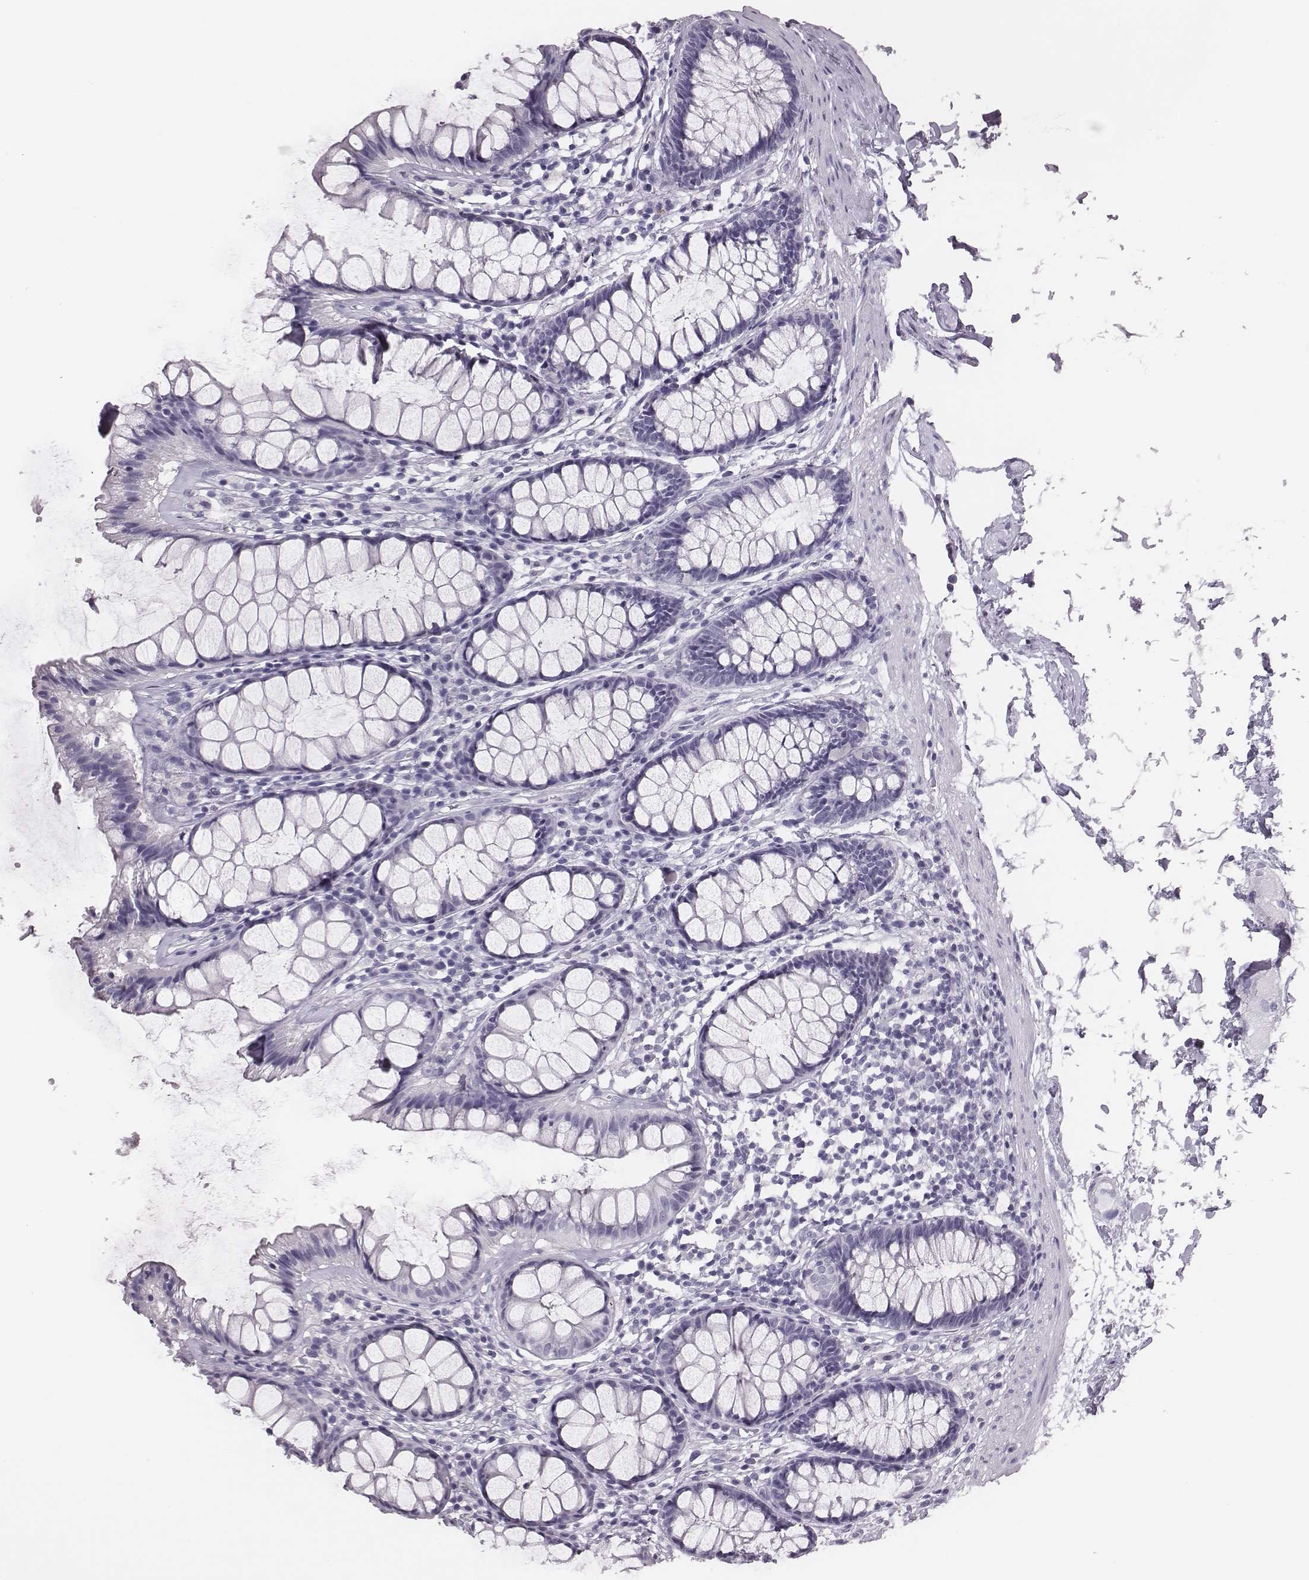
{"staining": {"intensity": "negative", "quantity": "none", "location": "none"}, "tissue": "rectum", "cell_type": "Glandular cells", "image_type": "normal", "snomed": [{"axis": "morphology", "description": "Normal tissue, NOS"}, {"axis": "topography", "description": "Rectum"}], "caption": "A high-resolution image shows IHC staining of unremarkable rectum, which displays no significant positivity in glandular cells. (IHC, brightfield microscopy, high magnification).", "gene": "H1", "patient": {"sex": "male", "age": 72}}